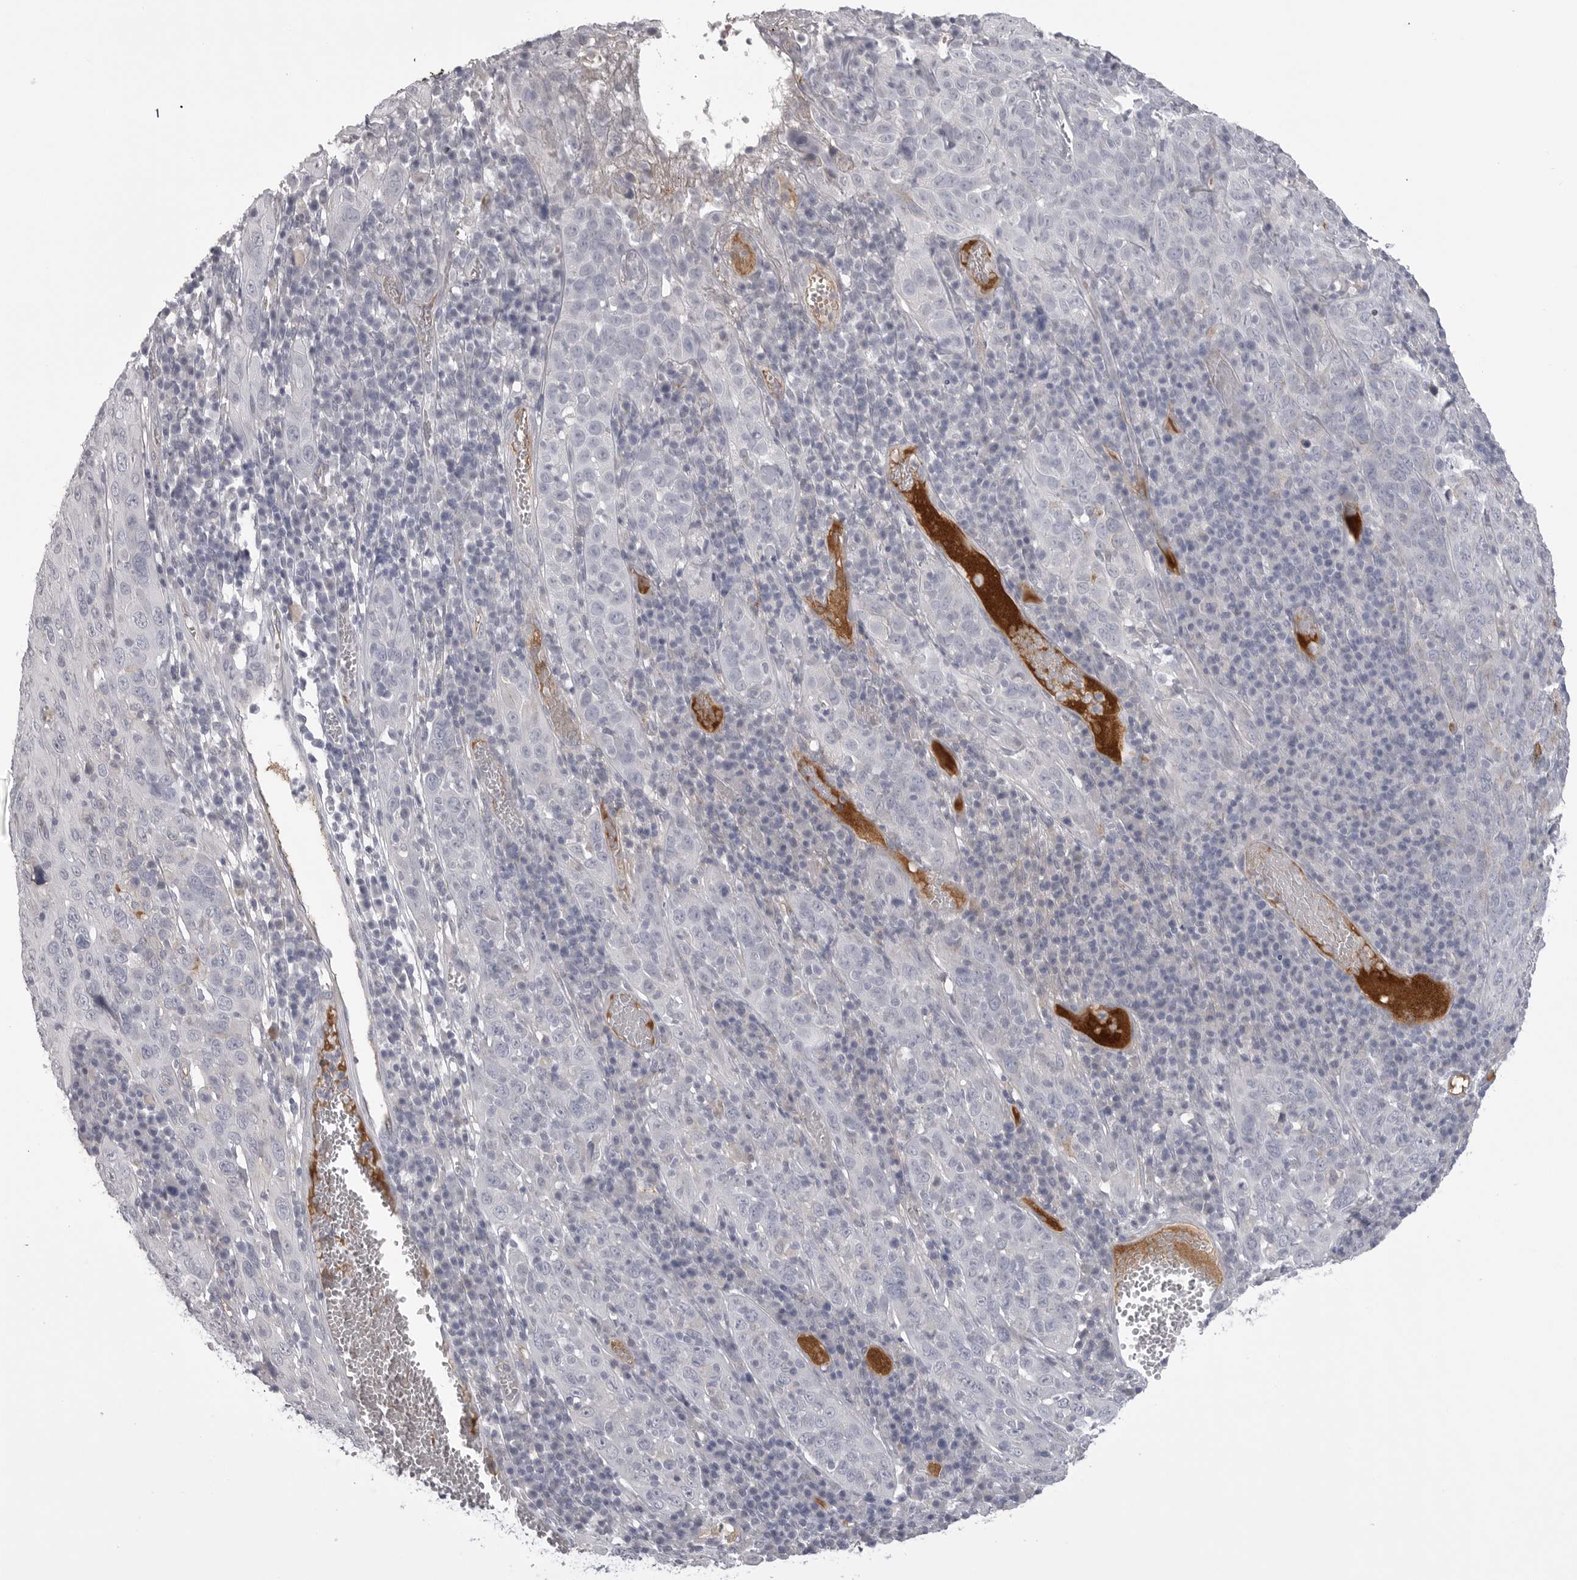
{"staining": {"intensity": "negative", "quantity": "none", "location": "none"}, "tissue": "cervical cancer", "cell_type": "Tumor cells", "image_type": "cancer", "snomed": [{"axis": "morphology", "description": "Squamous cell carcinoma, NOS"}, {"axis": "topography", "description": "Cervix"}], "caption": "The image reveals no significant staining in tumor cells of squamous cell carcinoma (cervical).", "gene": "SERPING1", "patient": {"sex": "female", "age": 46}}